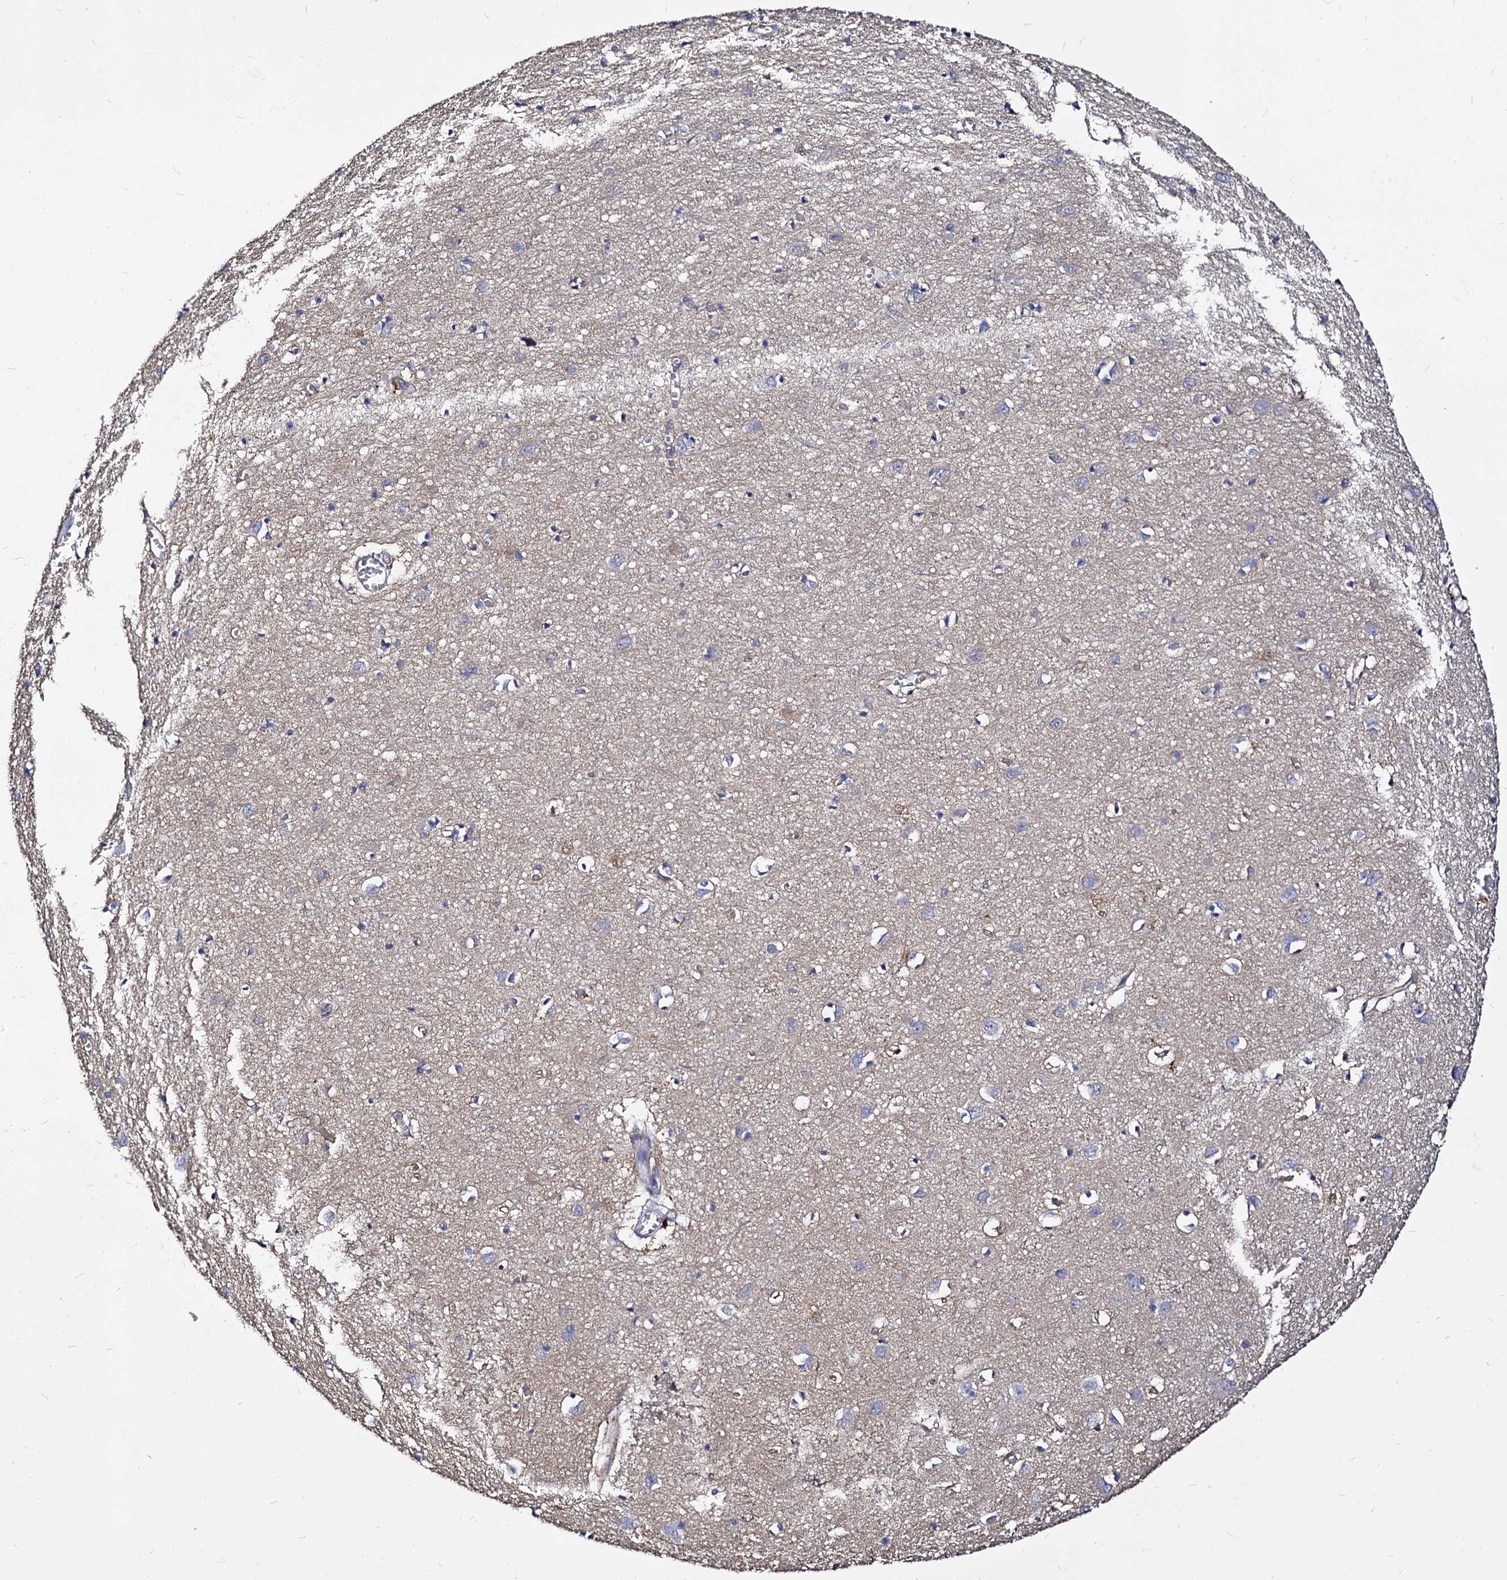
{"staining": {"intensity": "negative", "quantity": "none", "location": "none"}, "tissue": "cerebral cortex", "cell_type": "Endothelial cells", "image_type": "normal", "snomed": [{"axis": "morphology", "description": "Normal tissue, NOS"}, {"axis": "topography", "description": "Cerebral cortex"}], "caption": "IHC photomicrograph of unremarkable human cerebral cortex stained for a protein (brown), which displays no expression in endothelial cells. Nuclei are stained in blue.", "gene": "CBFB", "patient": {"sex": "female", "age": 64}}